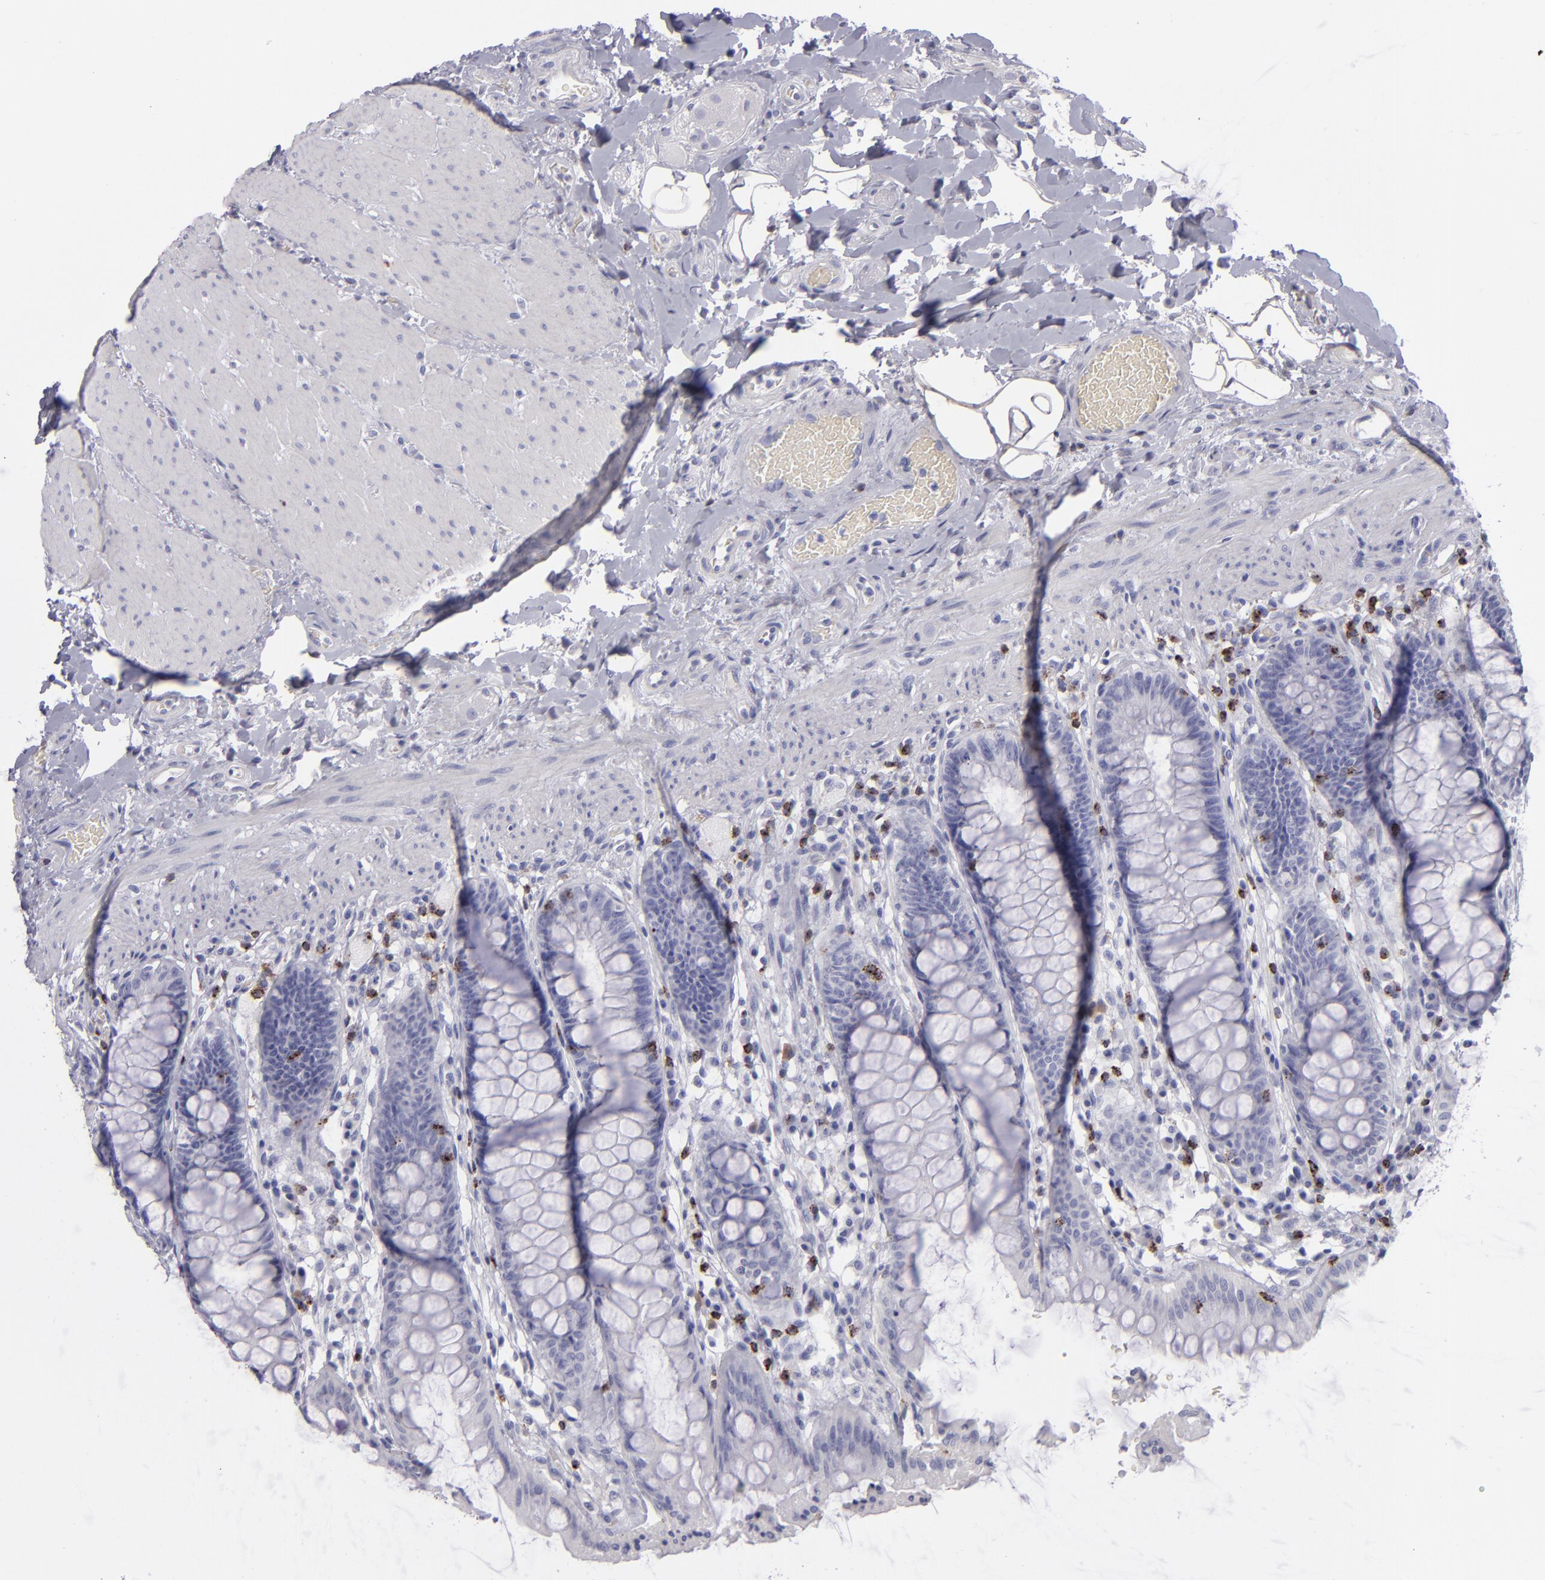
{"staining": {"intensity": "negative", "quantity": "none", "location": "none"}, "tissue": "rectum", "cell_type": "Glandular cells", "image_type": "normal", "snomed": [{"axis": "morphology", "description": "Normal tissue, NOS"}, {"axis": "topography", "description": "Rectum"}], "caption": "Immunohistochemical staining of benign rectum shows no significant positivity in glandular cells.", "gene": "CD2", "patient": {"sex": "female", "age": 46}}